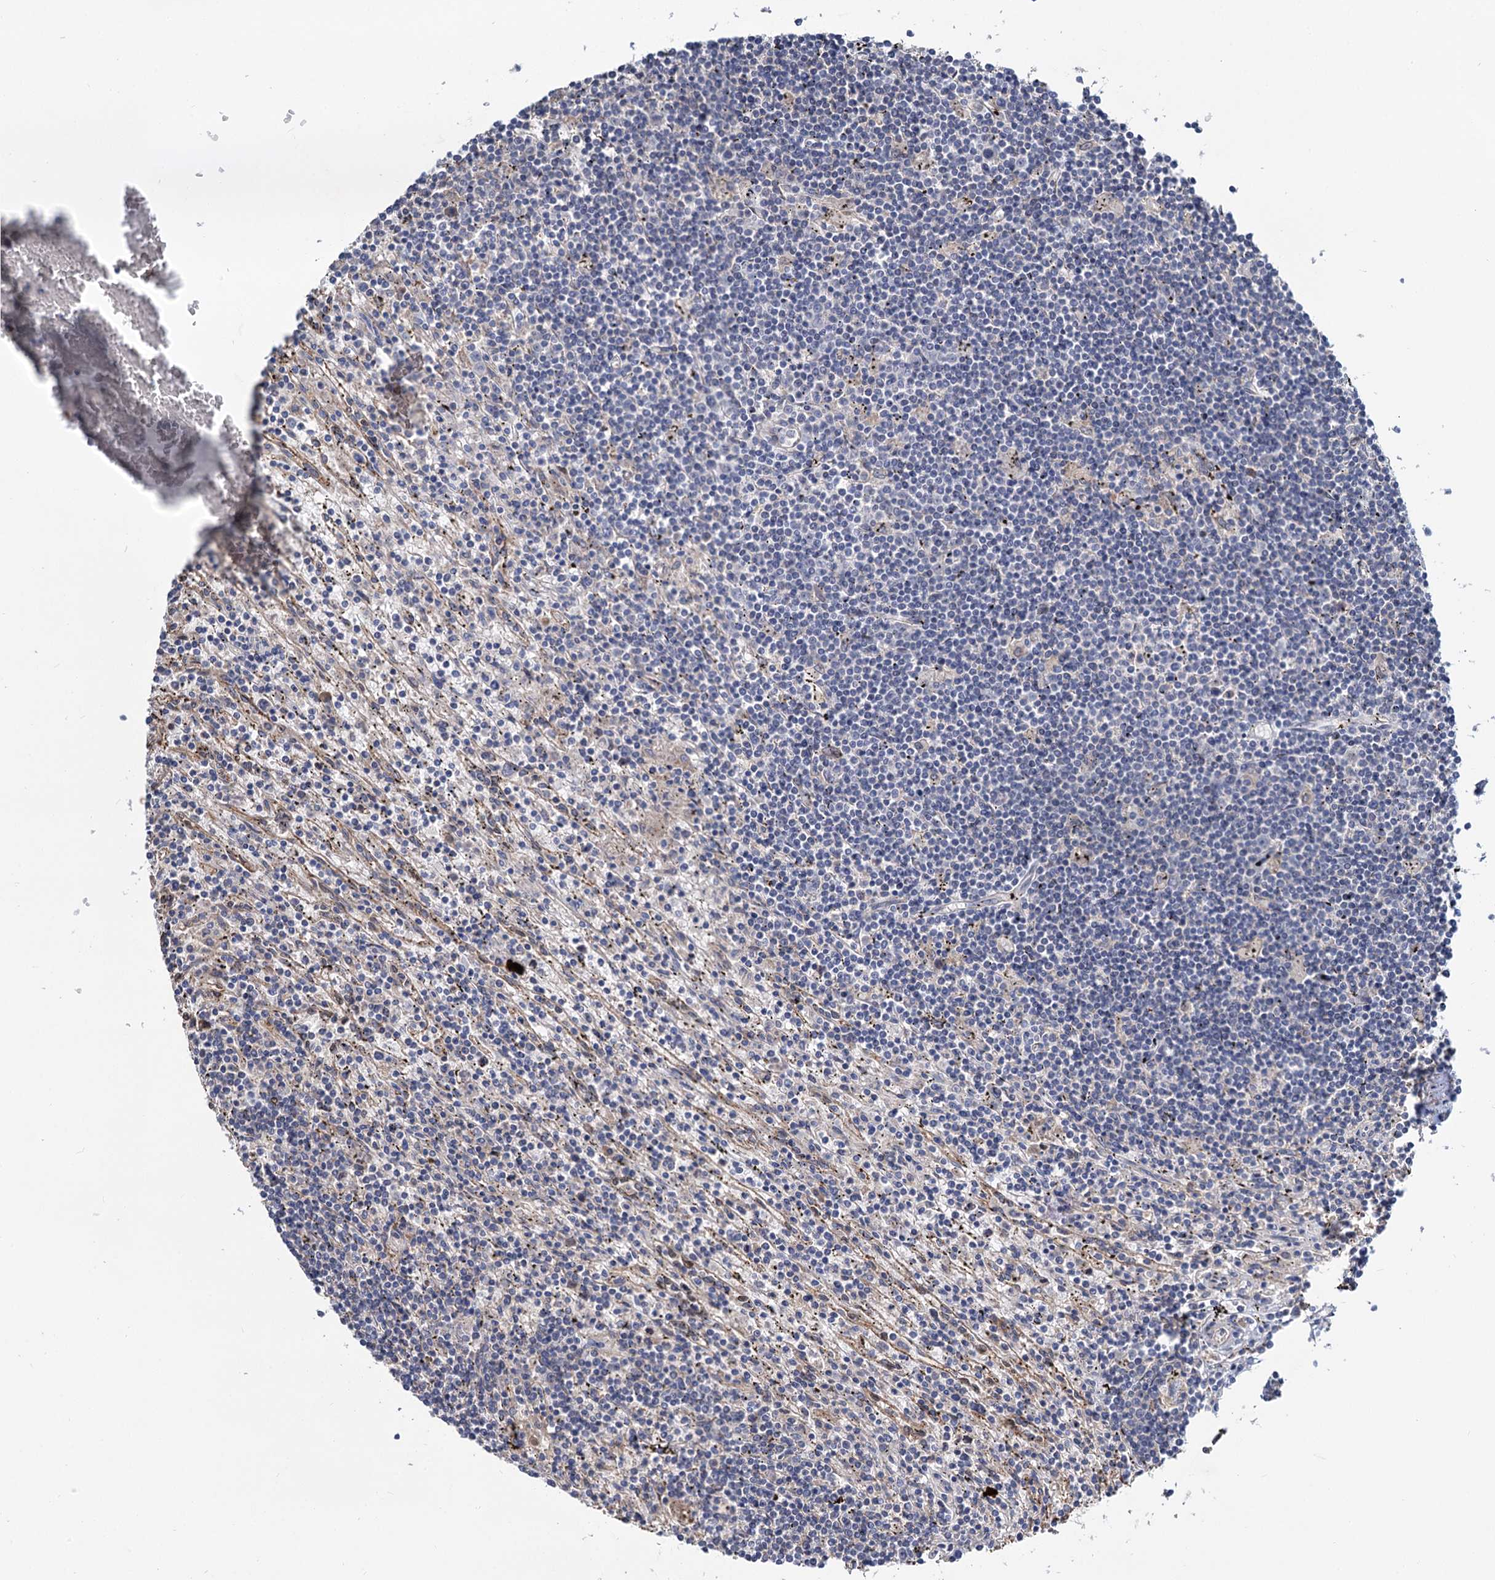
{"staining": {"intensity": "negative", "quantity": "none", "location": "none"}, "tissue": "lymphoma", "cell_type": "Tumor cells", "image_type": "cancer", "snomed": [{"axis": "morphology", "description": "Malignant lymphoma, non-Hodgkin's type, Low grade"}, {"axis": "topography", "description": "Spleen"}], "caption": "Immunohistochemical staining of human malignant lymphoma, non-Hodgkin's type (low-grade) displays no significant expression in tumor cells.", "gene": "ALKBH7", "patient": {"sex": "male", "age": 76}}